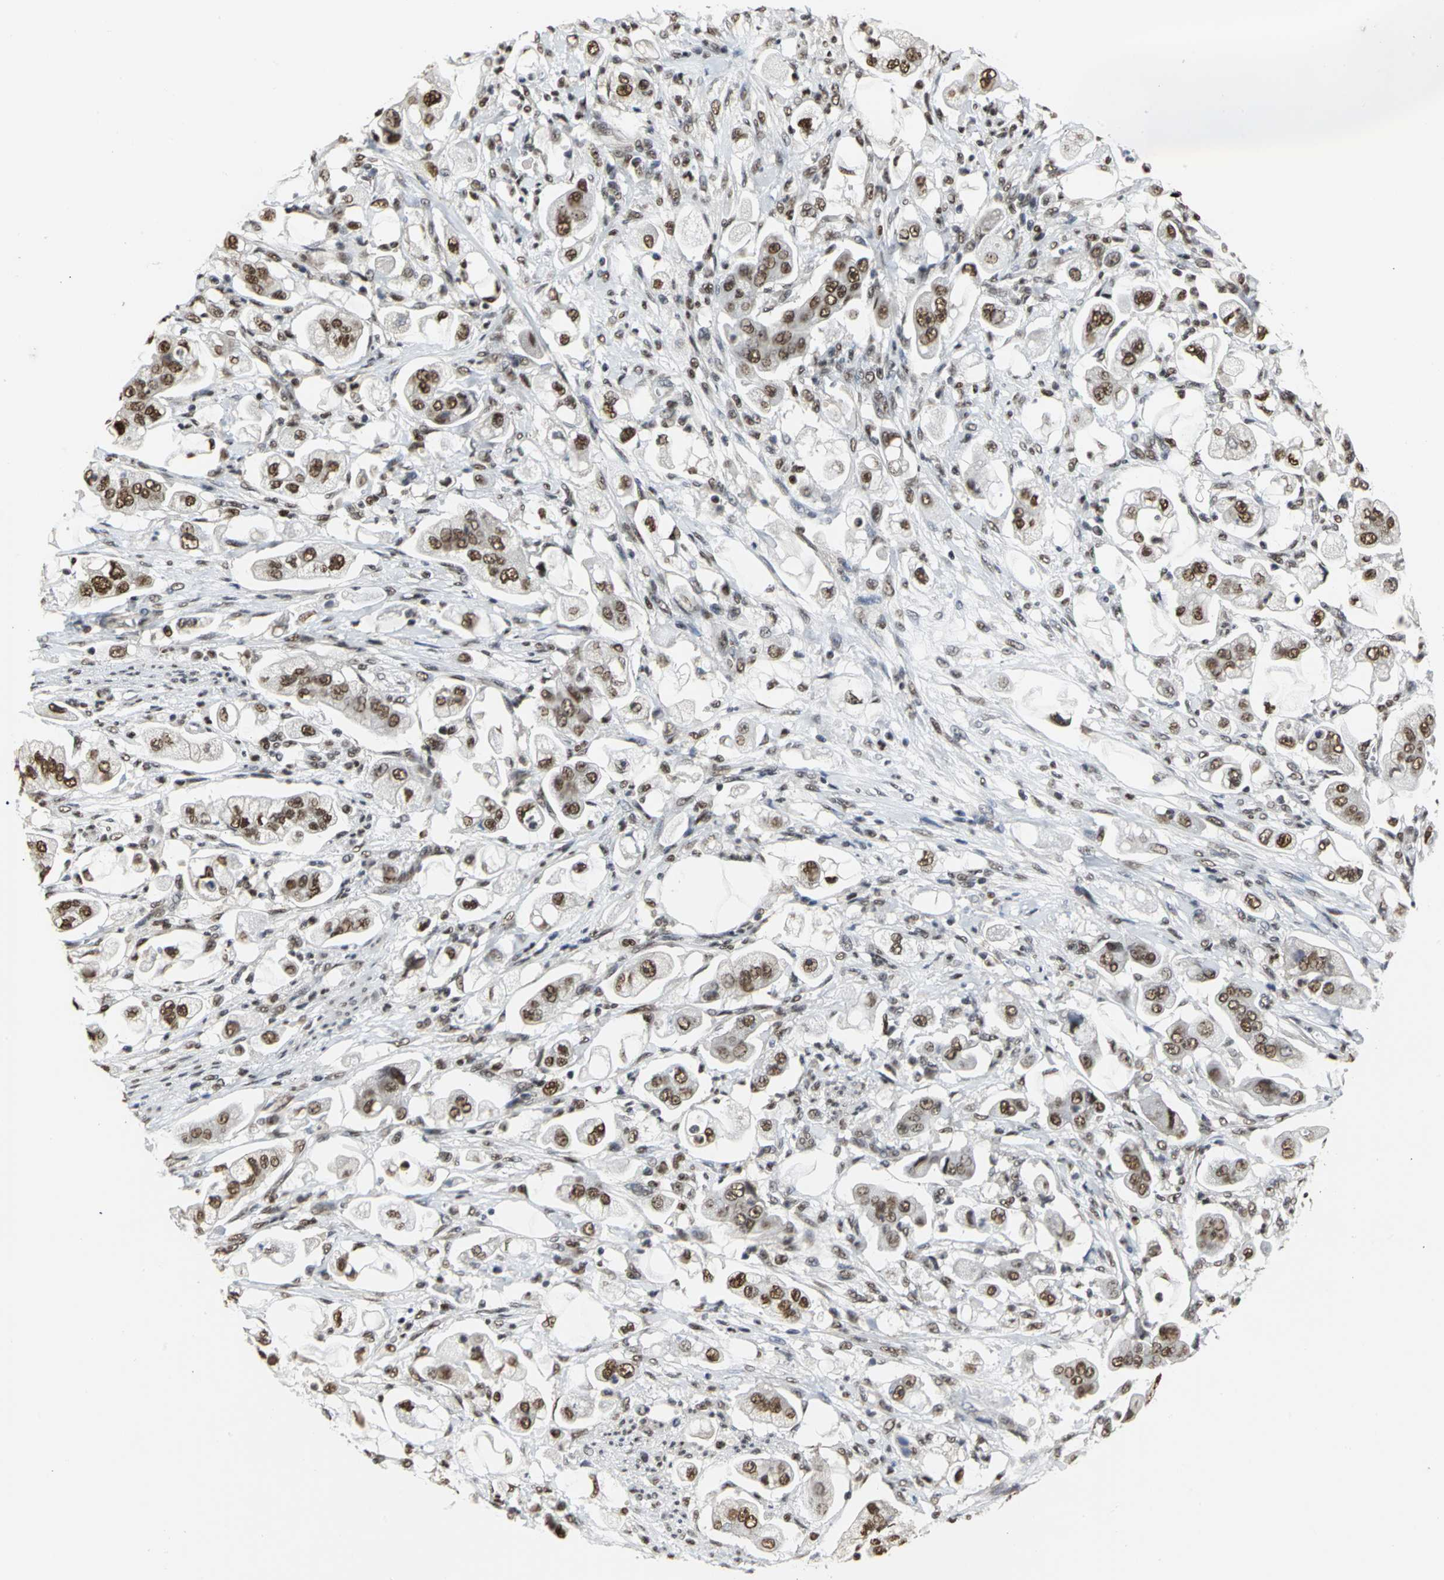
{"staining": {"intensity": "strong", "quantity": ">75%", "location": "nuclear"}, "tissue": "stomach cancer", "cell_type": "Tumor cells", "image_type": "cancer", "snomed": [{"axis": "morphology", "description": "Adenocarcinoma, NOS"}, {"axis": "topography", "description": "Stomach"}], "caption": "Protein expression analysis of adenocarcinoma (stomach) exhibits strong nuclear staining in approximately >75% of tumor cells.", "gene": "CCDC88C", "patient": {"sex": "male", "age": 62}}